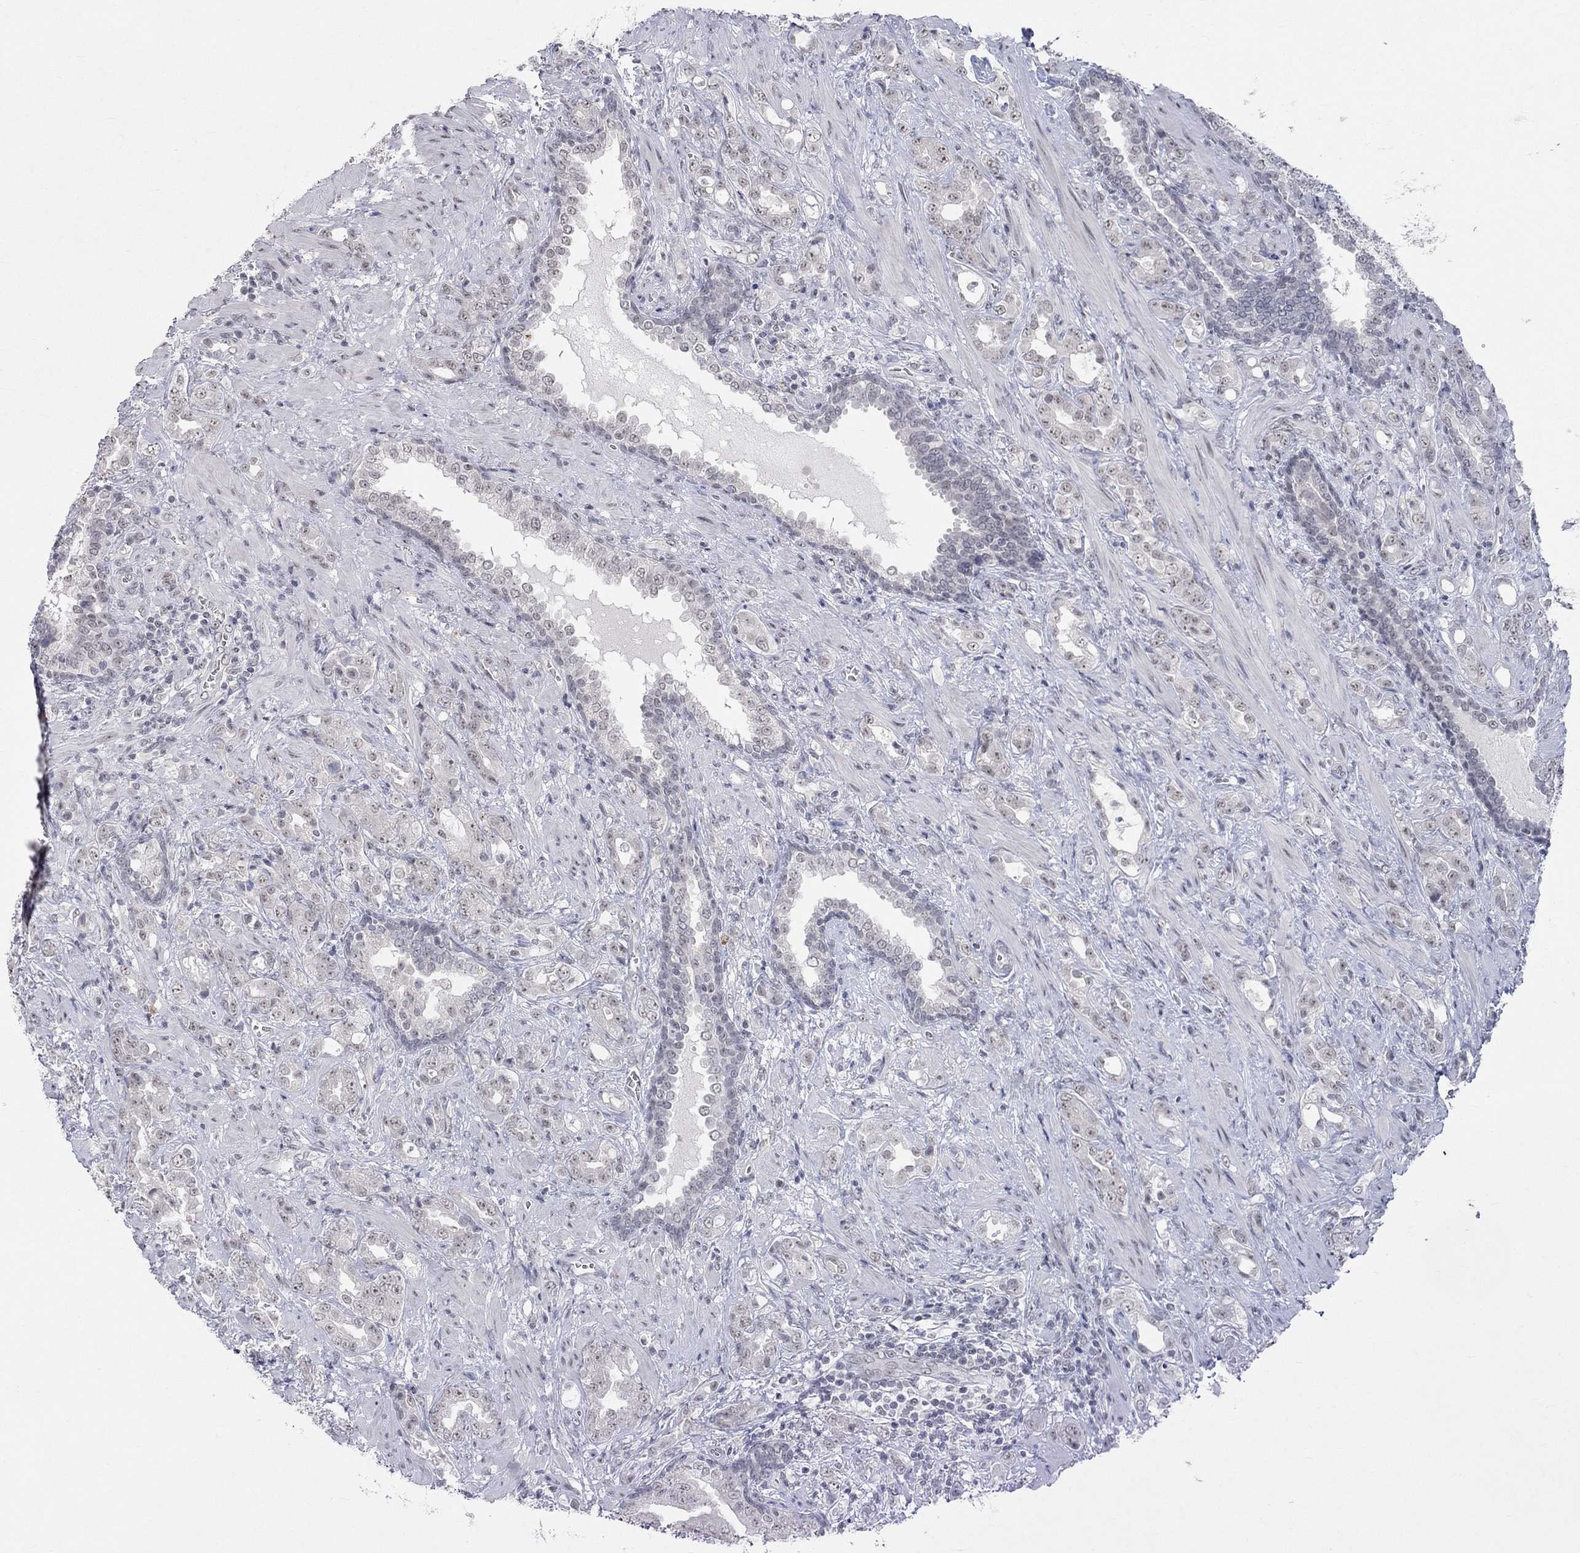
{"staining": {"intensity": "negative", "quantity": "none", "location": "none"}, "tissue": "prostate cancer", "cell_type": "Tumor cells", "image_type": "cancer", "snomed": [{"axis": "morphology", "description": "Adenocarcinoma, NOS"}, {"axis": "topography", "description": "Prostate"}], "caption": "Tumor cells show no significant protein expression in prostate adenocarcinoma.", "gene": "TMEM143", "patient": {"sex": "male", "age": 57}}